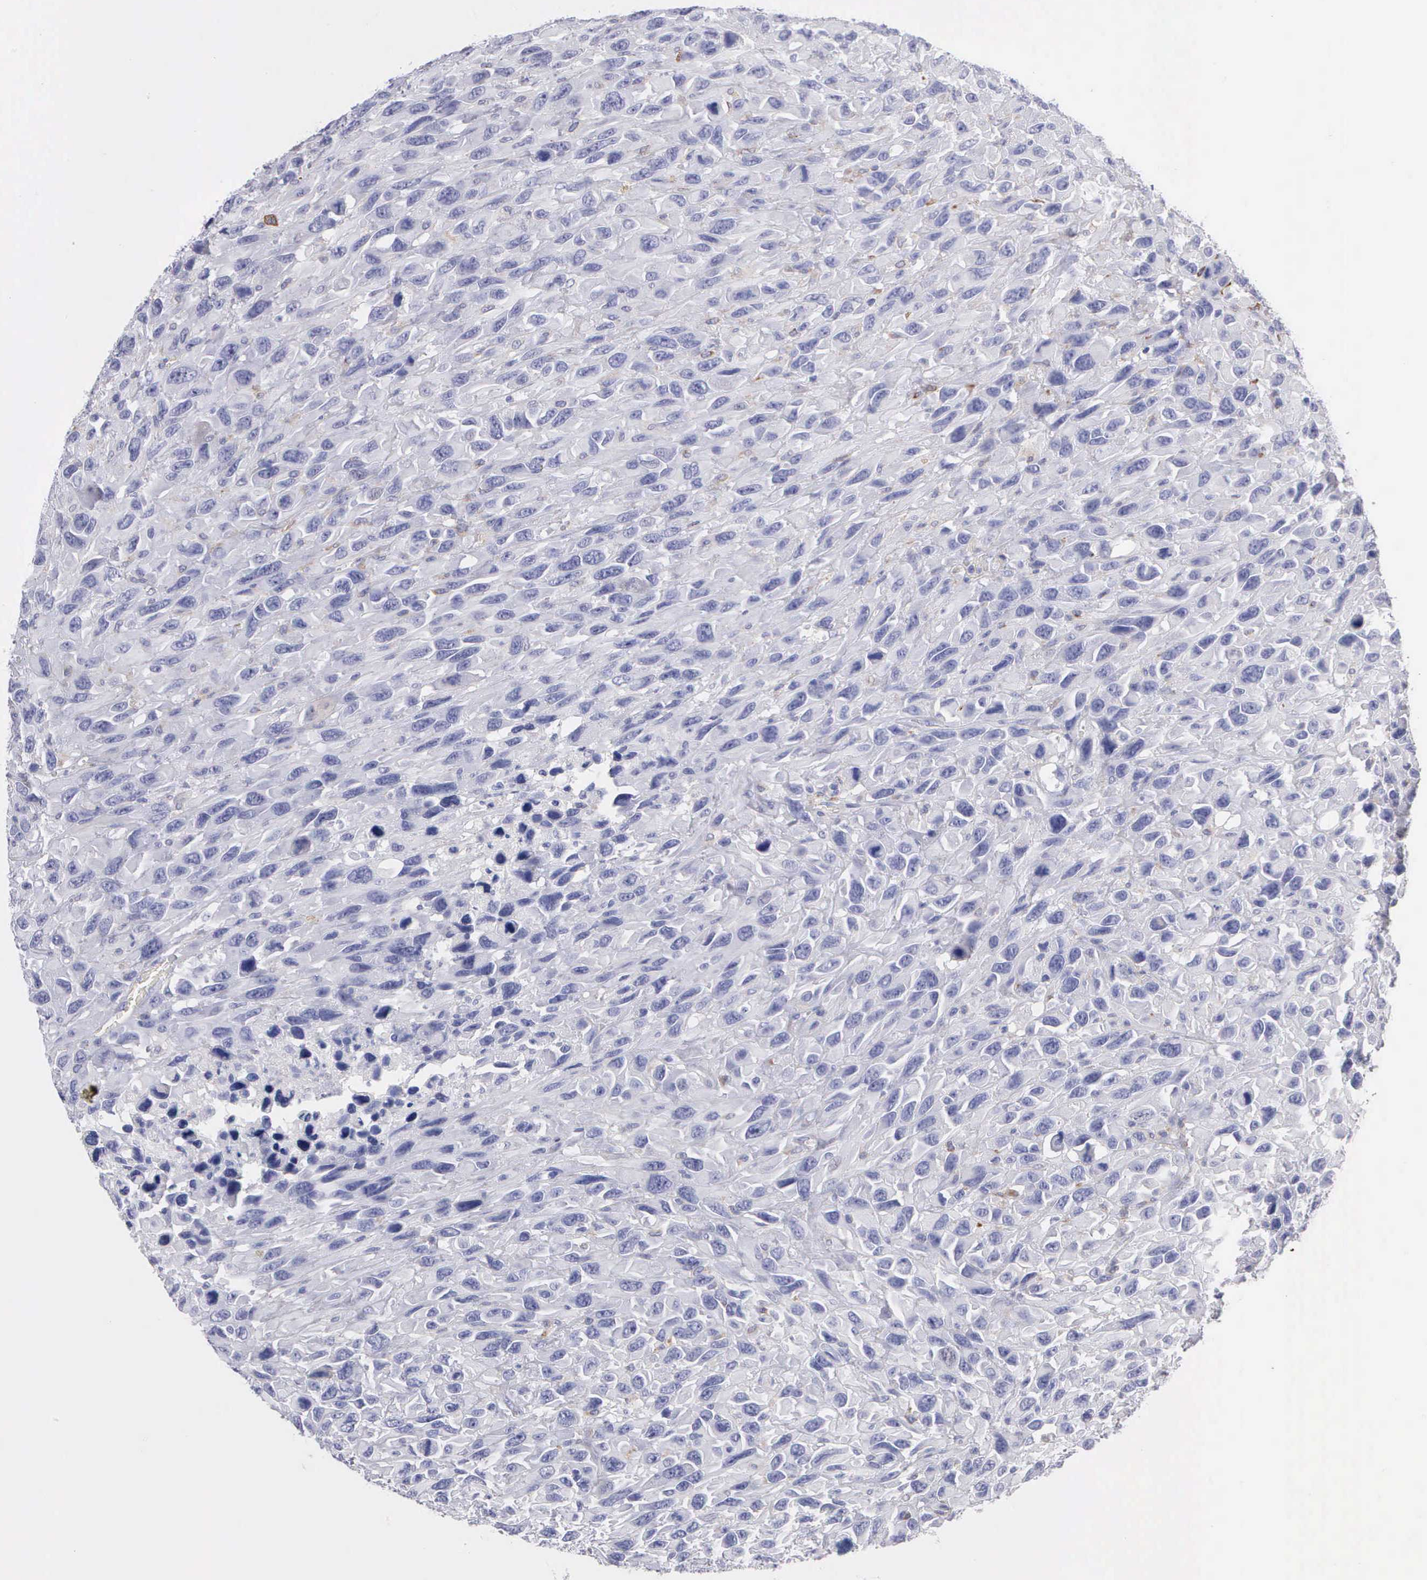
{"staining": {"intensity": "negative", "quantity": "none", "location": "none"}, "tissue": "renal cancer", "cell_type": "Tumor cells", "image_type": "cancer", "snomed": [{"axis": "morphology", "description": "Adenocarcinoma, NOS"}, {"axis": "topography", "description": "Kidney"}], "caption": "Image shows no protein positivity in tumor cells of adenocarcinoma (renal) tissue.", "gene": "TYRP1", "patient": {"sex": "male", "age": 79}}